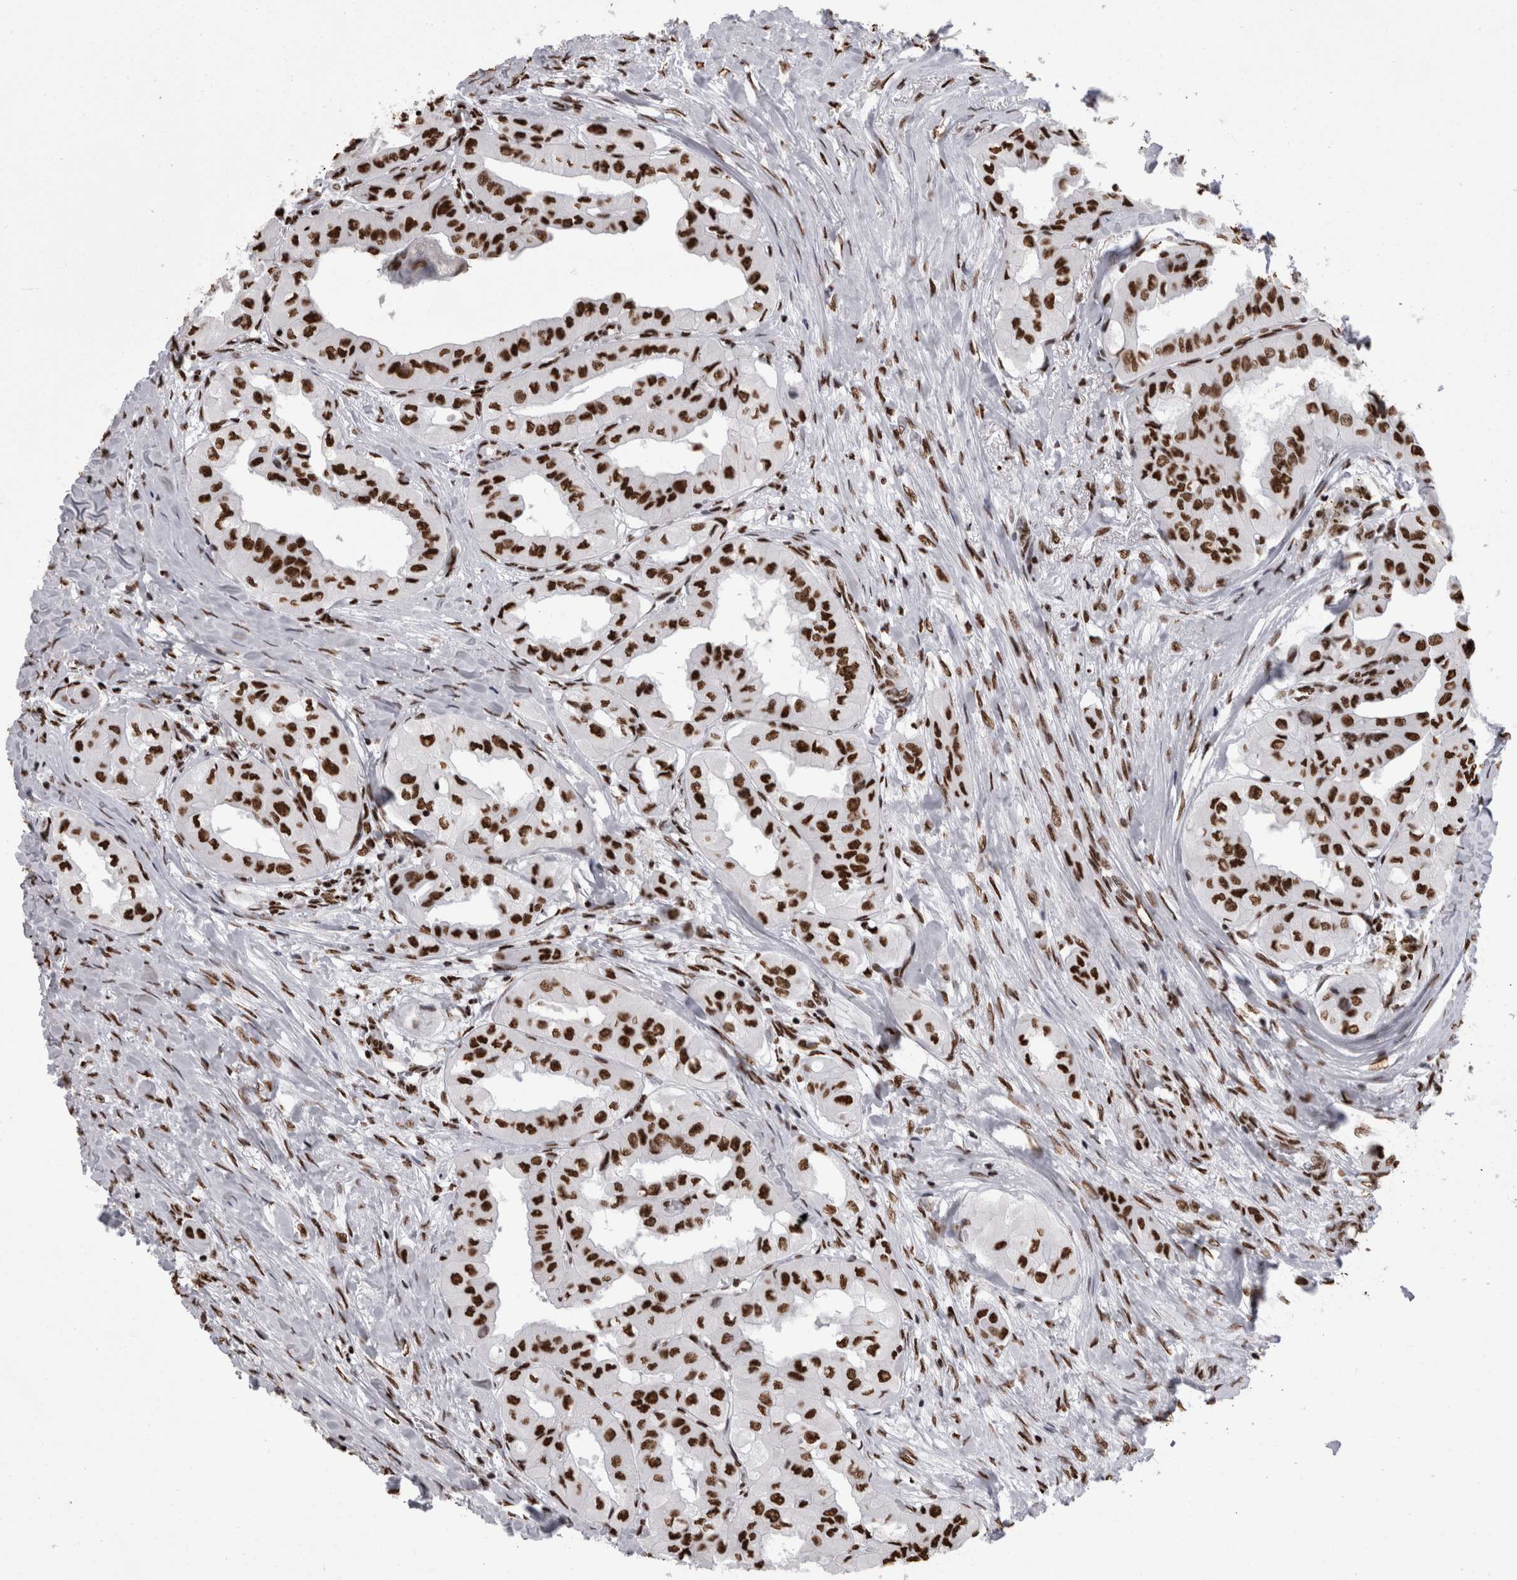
{"staining": {"intensity": "strong", "quantity": ">75%", "location": "nuclear"}, "tissue": "thyroid cancer", "cell_type": "Tumor cells", "image_type": "cancer", "snomed": [{"axis": "morphology", "description": "Papillary adenocarcinoma, NOS"}, {"axis": "topography", "description": "Thyroid gland"}], "caption": "A high amount of strong nuclear staining is seen in about >75% of tumor cells in papillary adenocarcinoma (thyroid) tissue. The staining was performed using DAB (3,3'-diaminobenzidine), with brown indicating positive protein expression. Nuclei are stained blue with hematoxylin.", "gene": "HNRNPM", "patient": {"sex": "female", "age": 59}}